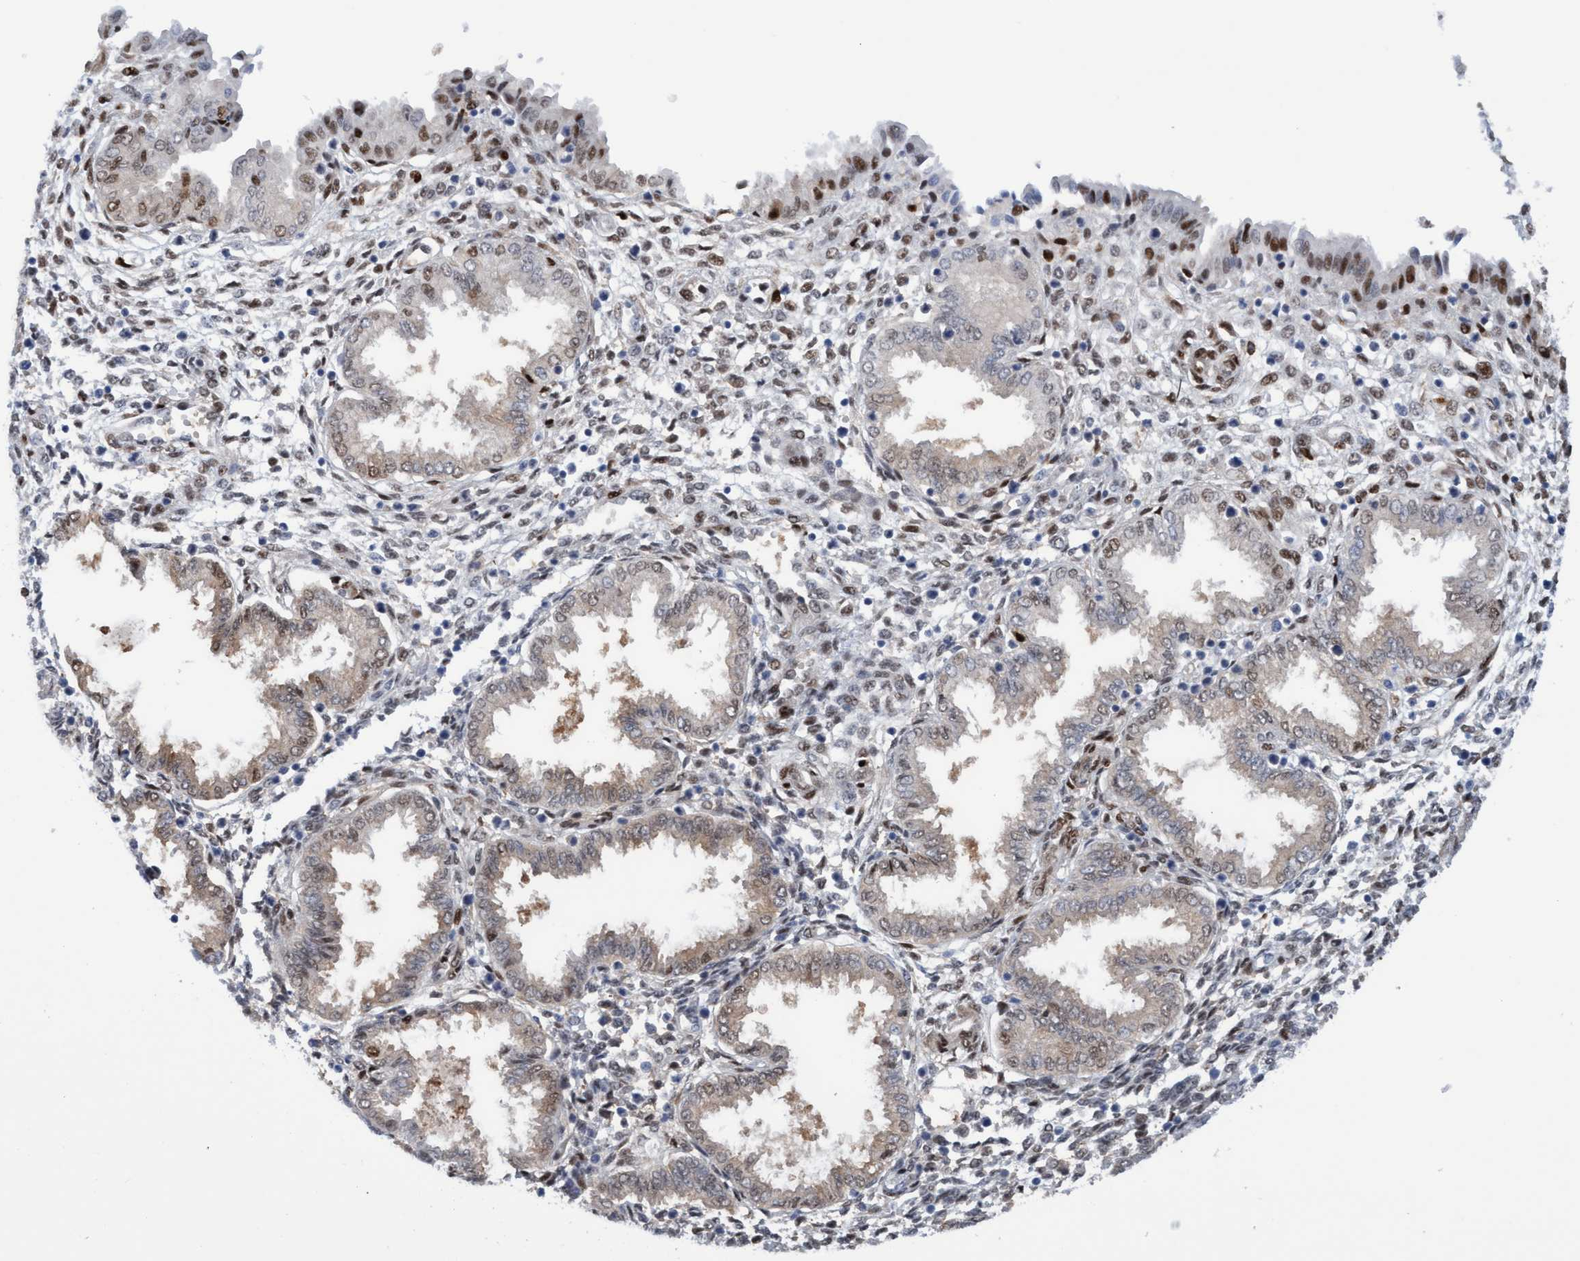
{"staining": {"intensity": "moderate", "quantity": "<25%", "location": "nuclear"}, "tissue": "endometrium", "cell_type": "Cells in endometrial stroma", "image_type": "normal", "snomed": [{"axis": "morphology", "description": "Normal tissue, NOS"}, {"axis": "topography", "description": "Endometrium"}], "caption": "A brown stain highlights moderate nuclear positivity of a protein in cells in endometrial stroma of benign endometrium.", "gene": "PINX1", "patient": {"sex": "female", "age": 33}}